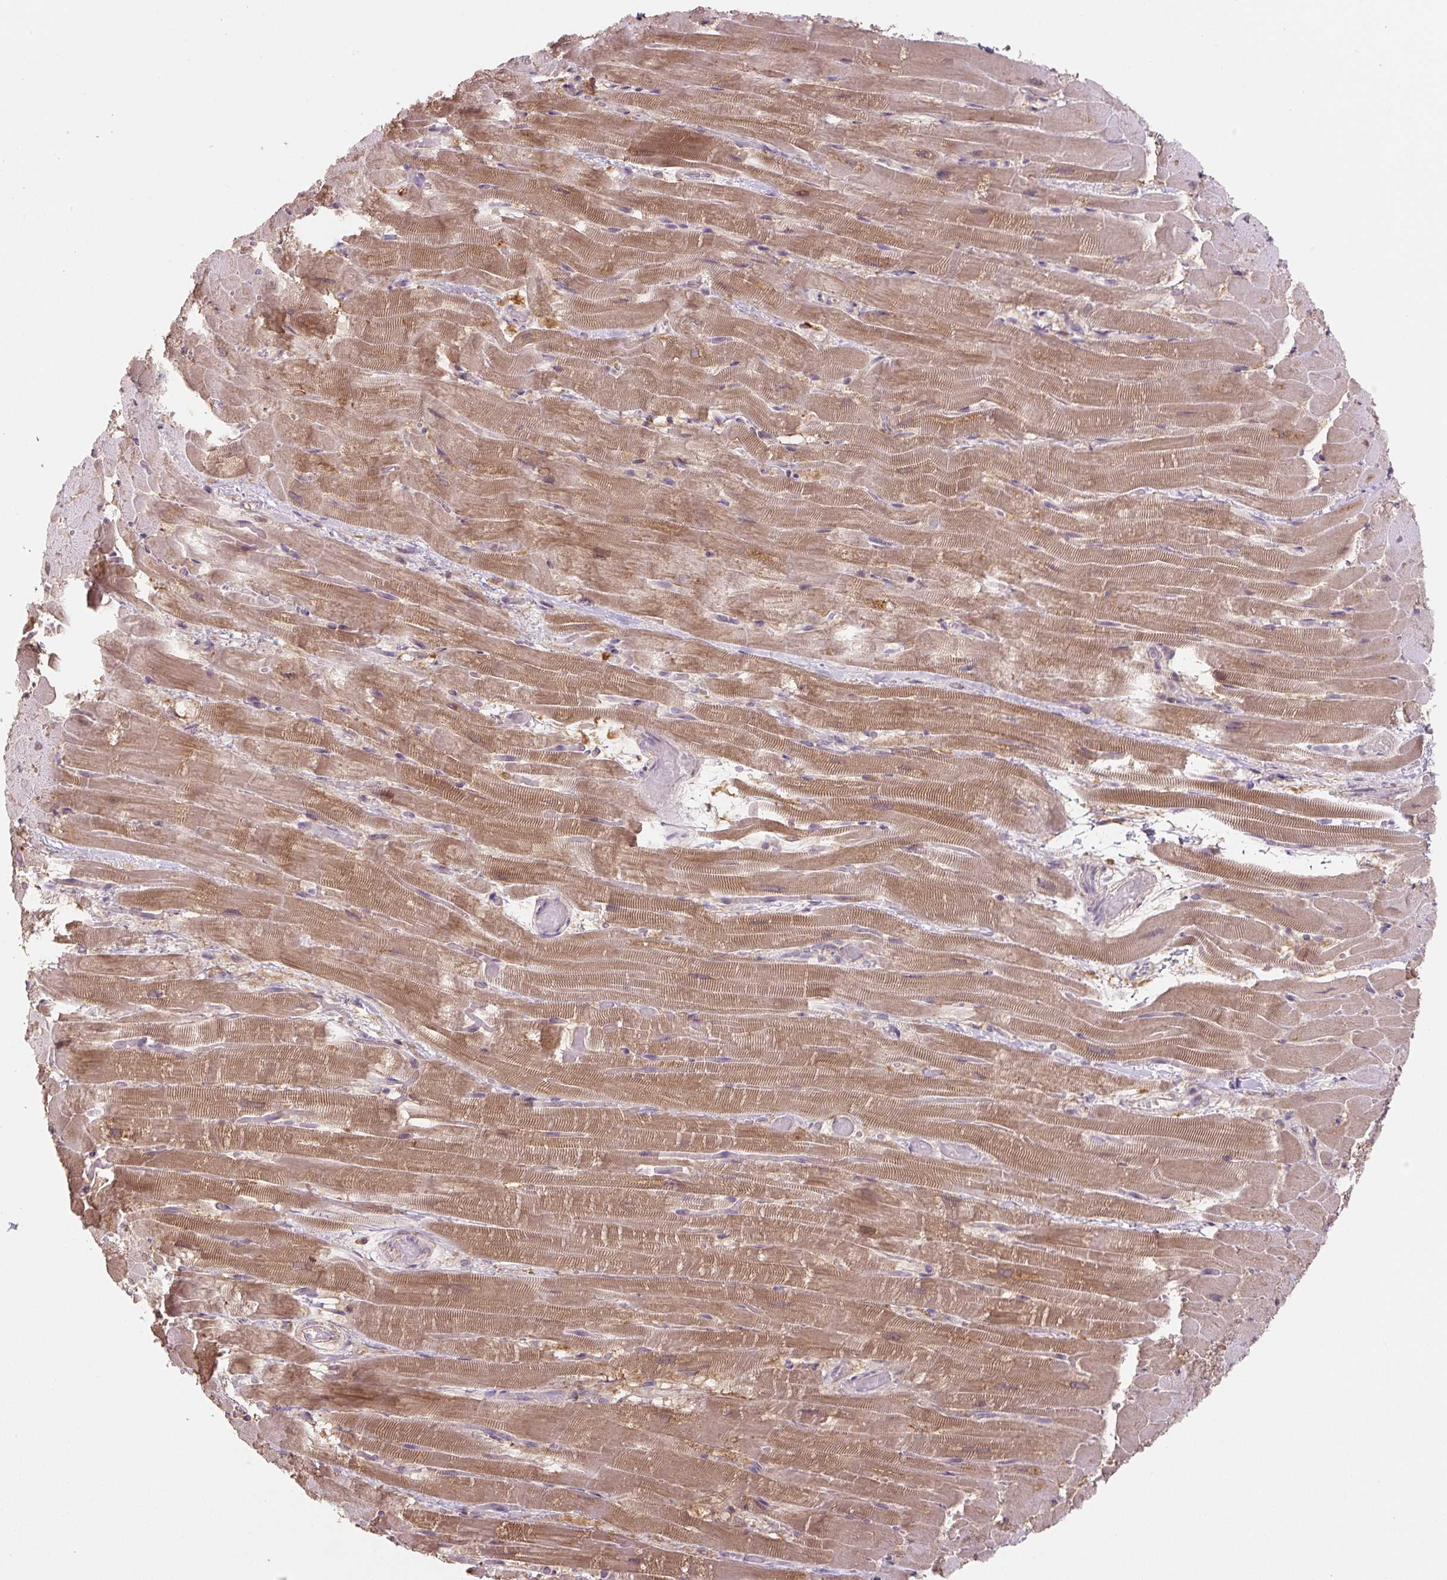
{"staining": {"intensity": "moderate", "quantity": ">75%", "location": "cytoplasmic/membranous"}, "tissue": "heart muscle", "cell_type": "Cardiomyocytes", "image_type": "normal", "snomed": [{"axis": "morphology", "description": "Normal tissue, NOS"}, {"axis": "topography", "description": "Heart"}], "caption": "DAB immunohistochemical staining of normal heart muscle displays moderate cytoplasmic/membranous protein staining in approximately >75% of cardiomyocytes.", "gene": "C2orf73", "patient": {"sex": "male", "age": 37}}